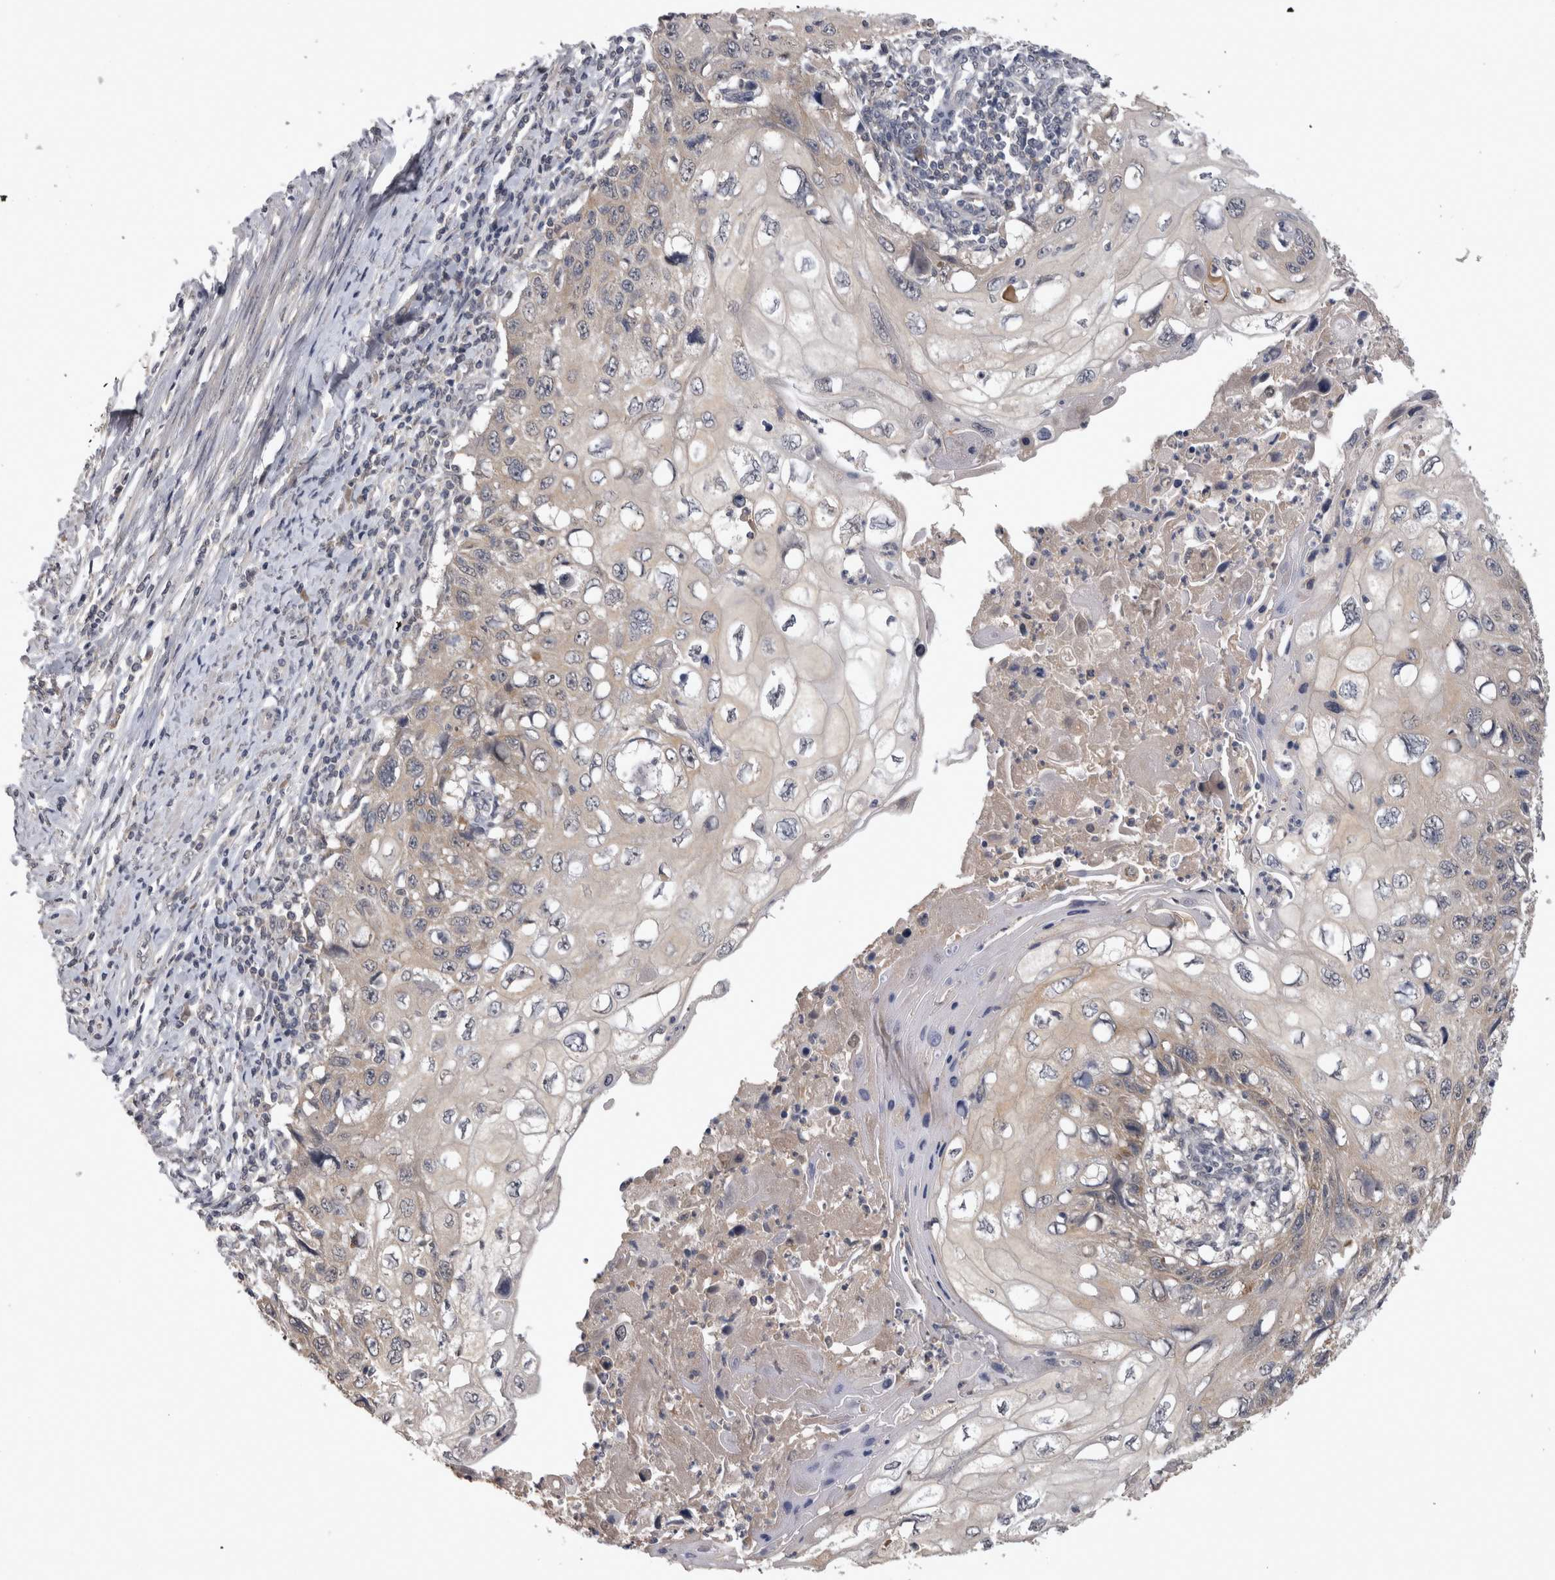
{"staining": {"intensity": "weak", "quantity": "<25%", "location": "cytoplasmic/membranous"}, "tissue": "cervical cancer", "cell_type": "Tumor cells", "image_type": "cancer", "snomed": [{"axis": "morphology", "description": "Squamous cell carcinoma, NOS"}, {"axis": "topography", "description": "Cervix"}], "caption": "Tumor cells are negative for brown protein staining in cervical squamous cell carcinoma.", "gene": "ZNF114", "patient": {"sex": "female", "age": 70}}